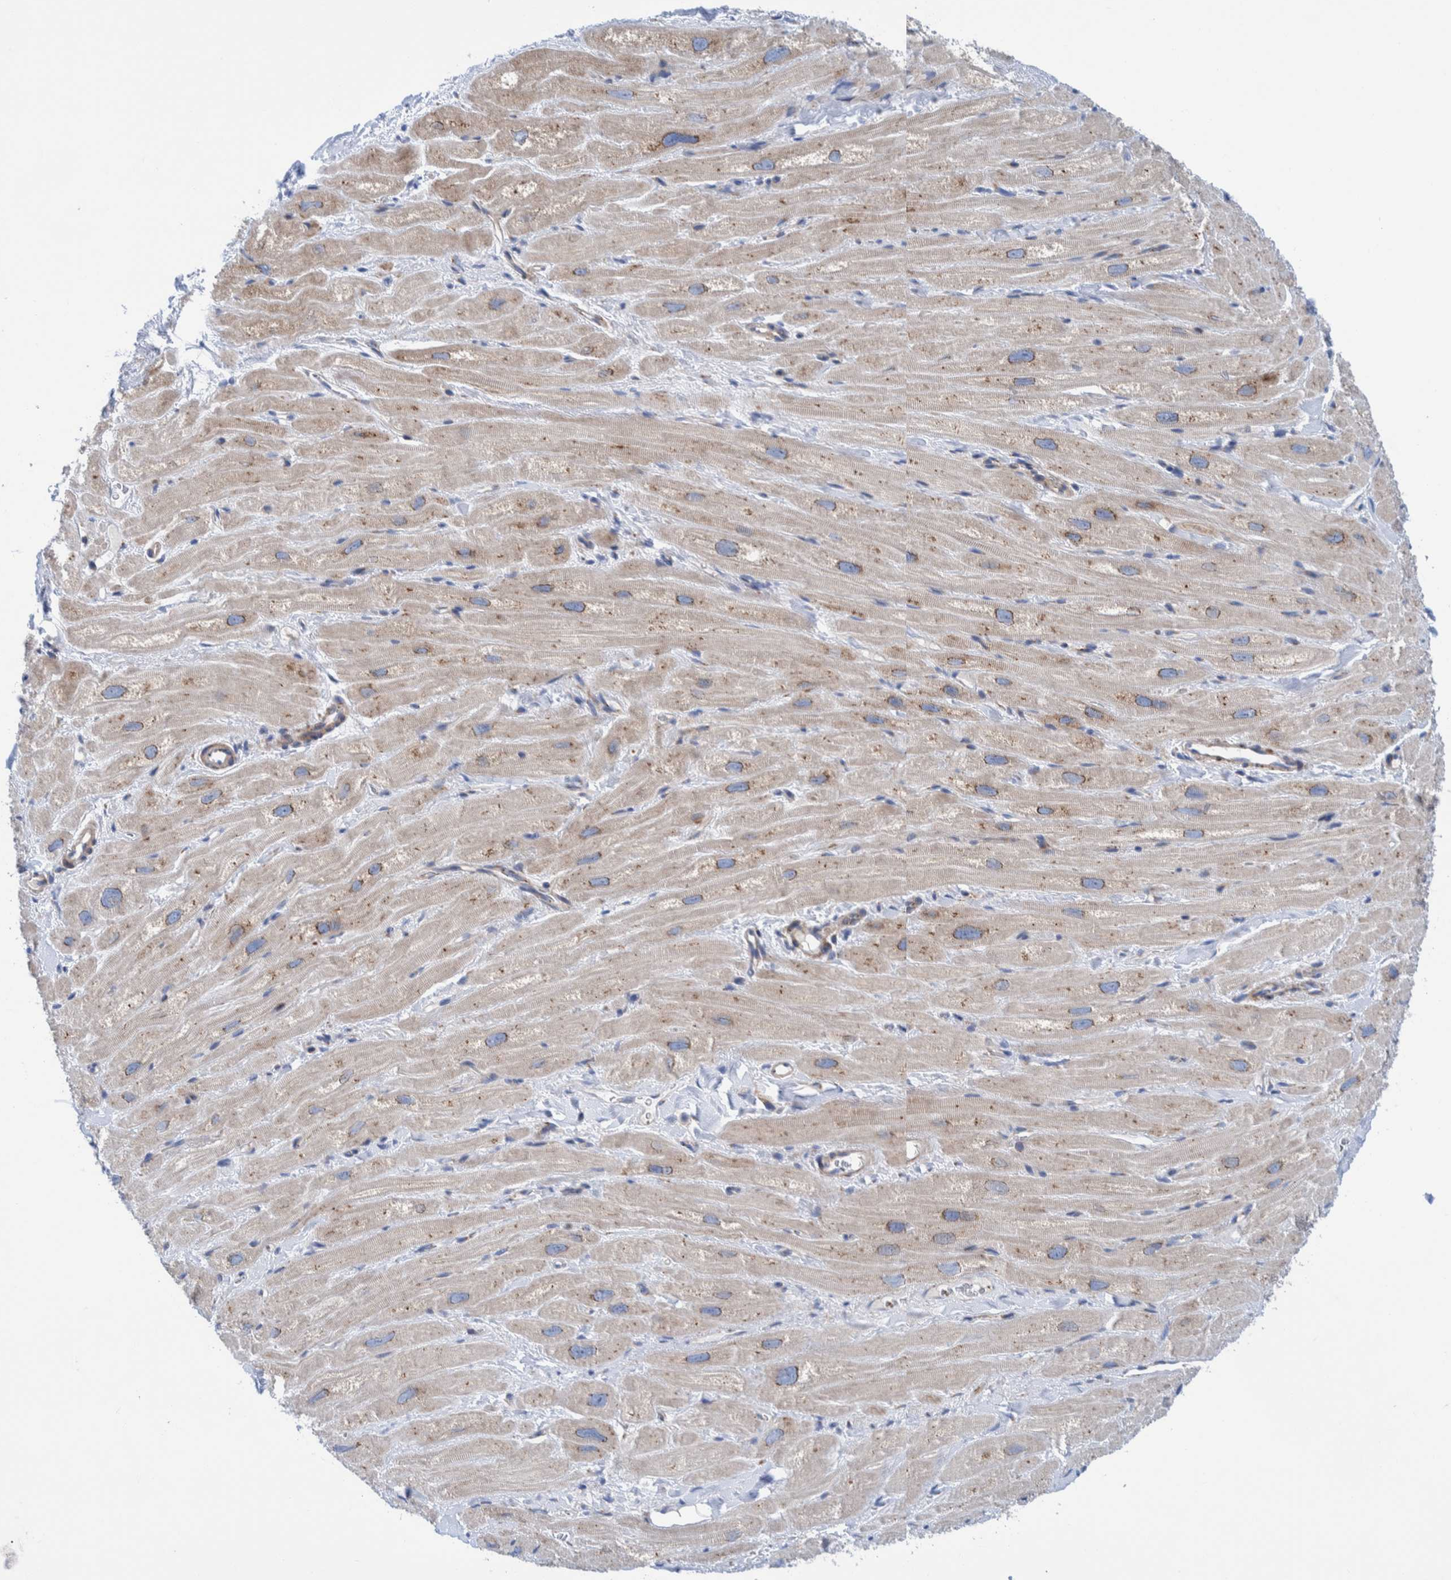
{"staining": {"intensity": "weak", "quantity": "25%-75%", "location": "cytoplasmic/membranous"}, "tissue": "heart muscle", "cell_type": "Cardiomyocytes", "image_type": "normal", "snomed": [{"axis": "morphology", "description": "Normal tissue, NOS"}, {"axis": "topography", "description": "Heart"}], "caption": "An image showing weak cytoplasmic/membranous positivity in about 25%-75% of cardiomyocytes in benign heart muscle, as visualized by brown immunohistochemical staining.", "gene": "TRIM58", "patient": {"sex": "male", "age": 49}}